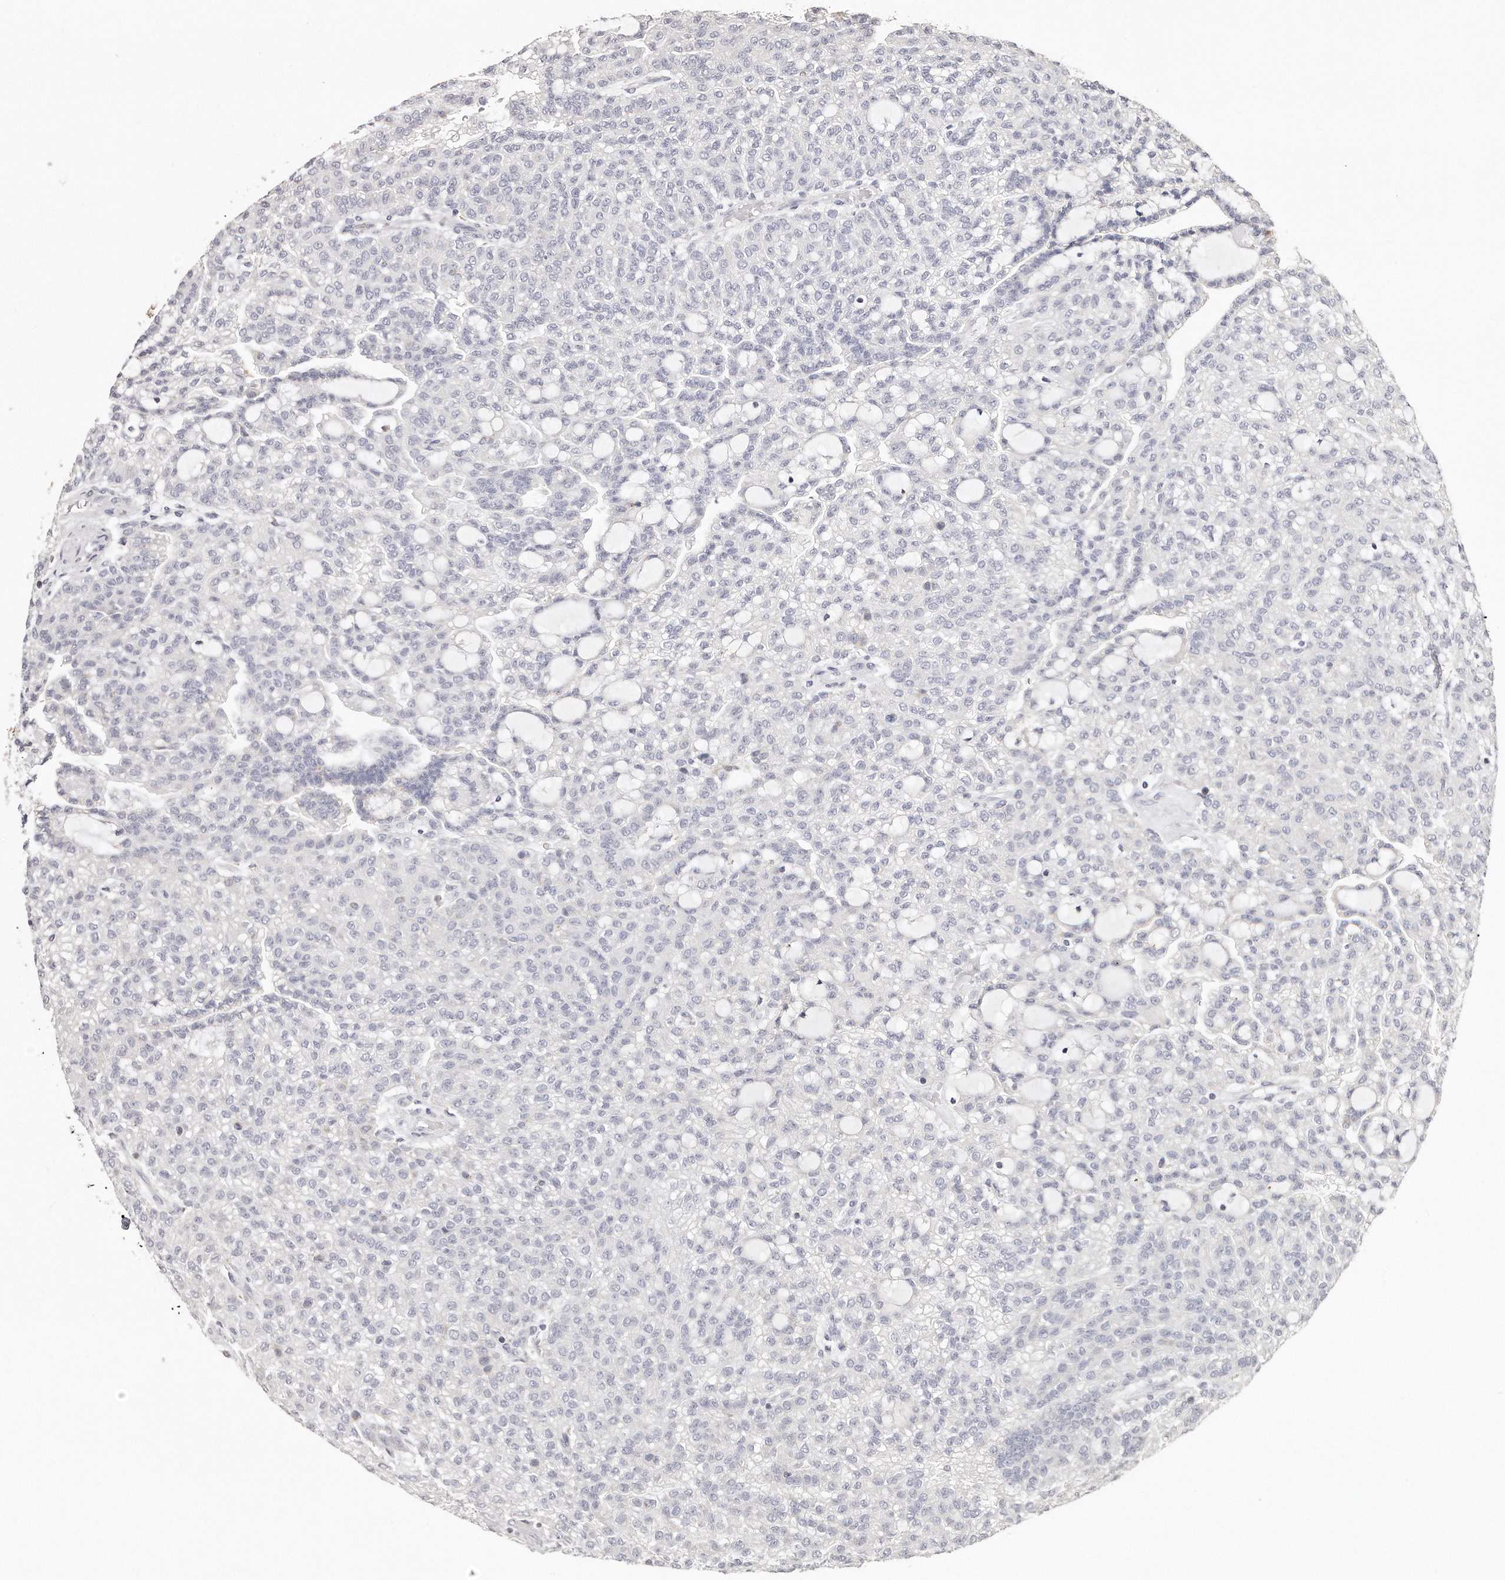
{"staining": {"intensity": "negative", "quantity": "none", "location": "none"}, "tissue": "renal cancer", "cell_type": "Tumor cells", "image_type": "cancer", "snomed": [{"axis": "morphology", "description": "Adenocarcinoma, NOS"}, {"axis": "topography", "description": "Kidney"}], "caption": "A high-resolution photomicrograph shows IHC staining of renal cancer, which displays no significant positivity in tumor cells.", "gene": "RTKN", "patient": {"sex": "male", "age": 63}}